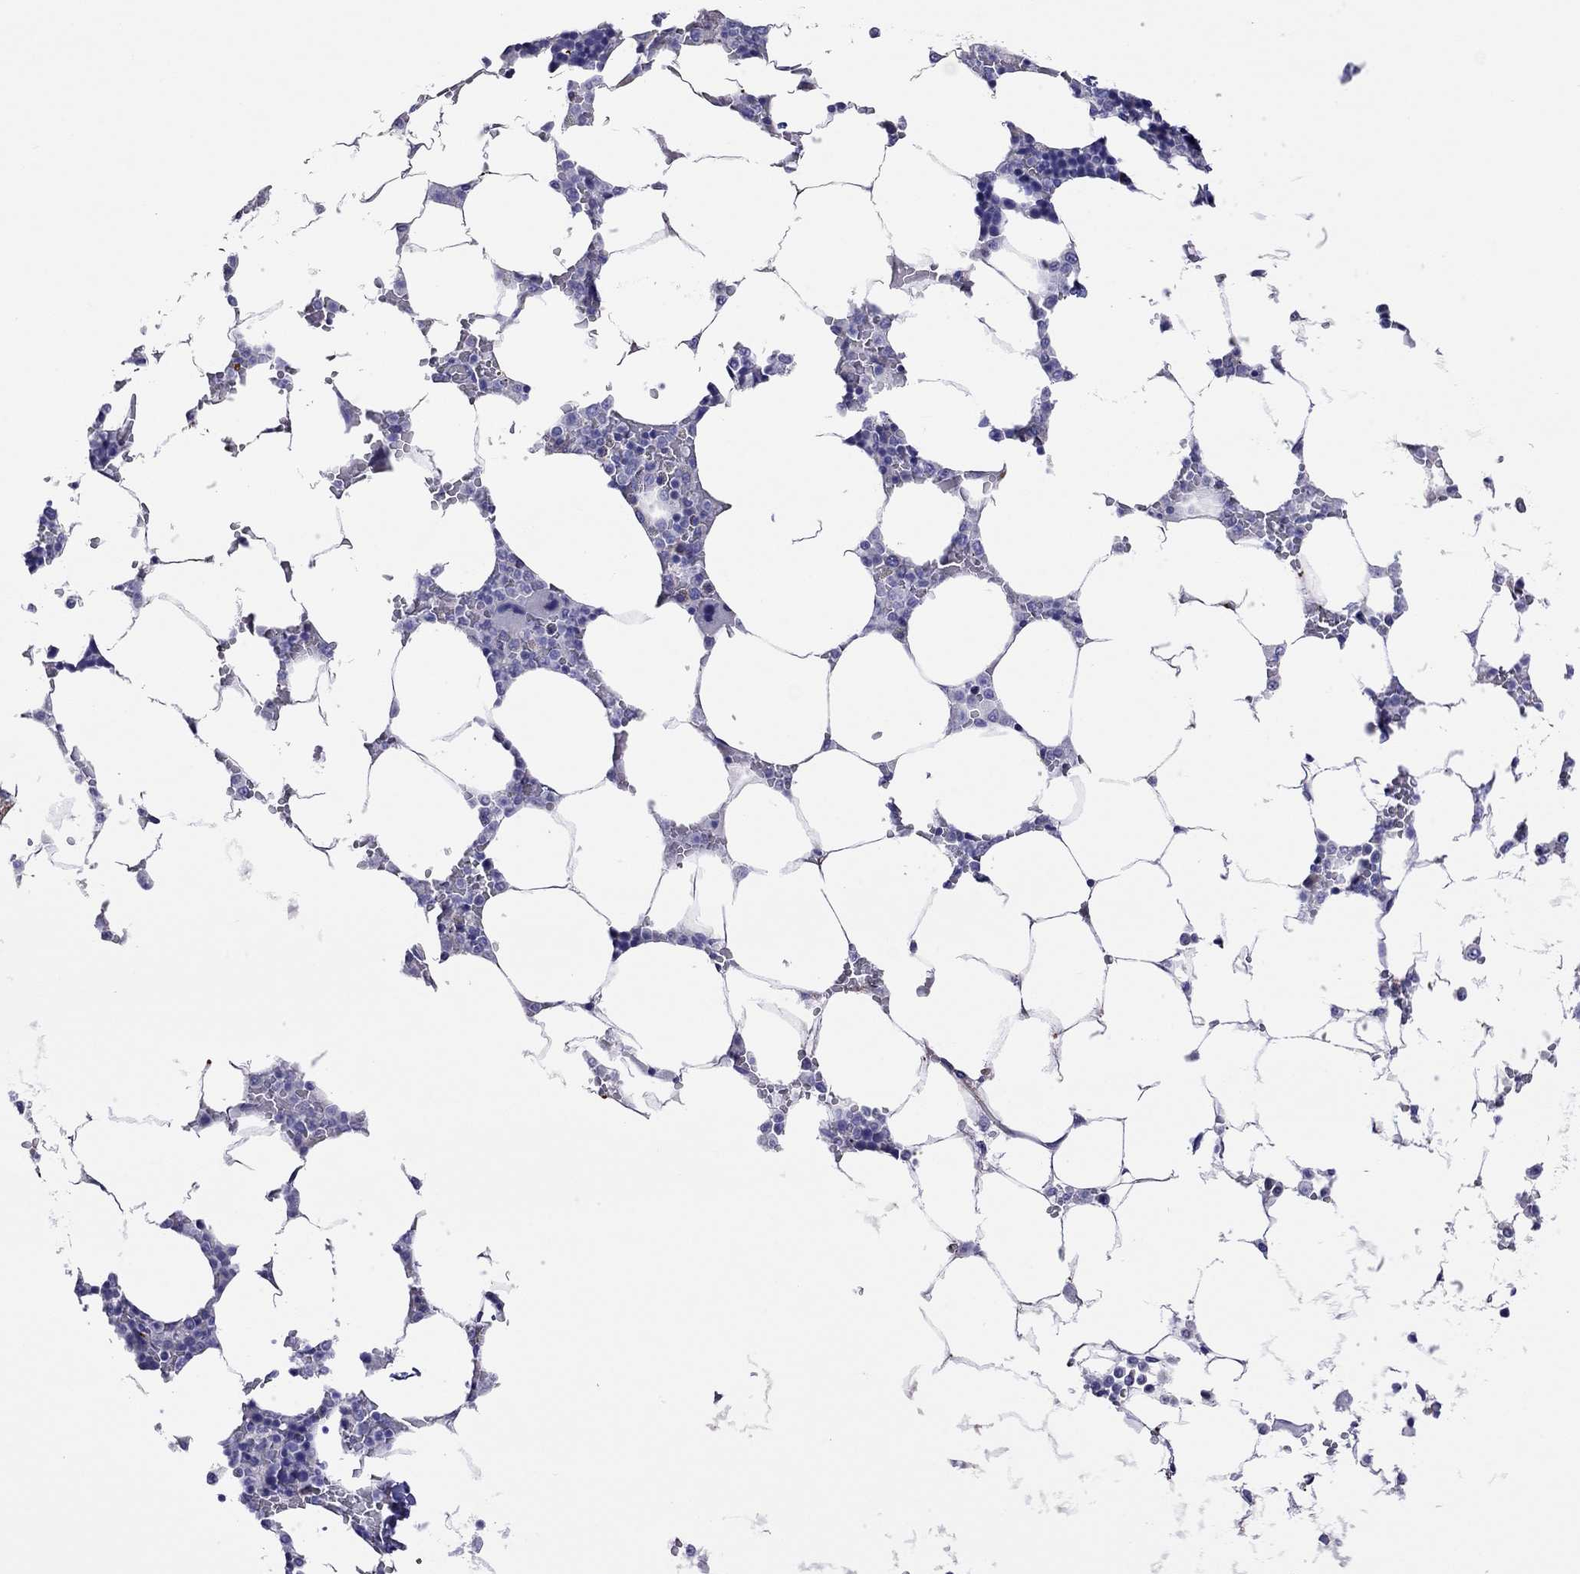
{"staining": {"intensity": "negative", "quantity": "none", "location": "none"}, "tissue": "bone marrow", "cell_type": "Hematopoietic cells", "image_type": "normal", "snomed": [{"axis": "morphology", "description": "Normal tissue, NOS"}, {"axis": "topography", "description": "Bone marrow"}], "caption": "High magnification brightfield microscopy of normal bone marrow stained with DAB (brown) and counterstained with hematoxylin (blue): hematopoietic cells show no significant positivity.", "gene": "COL9A1", "patient": {"sex": "male", "age": 63}}